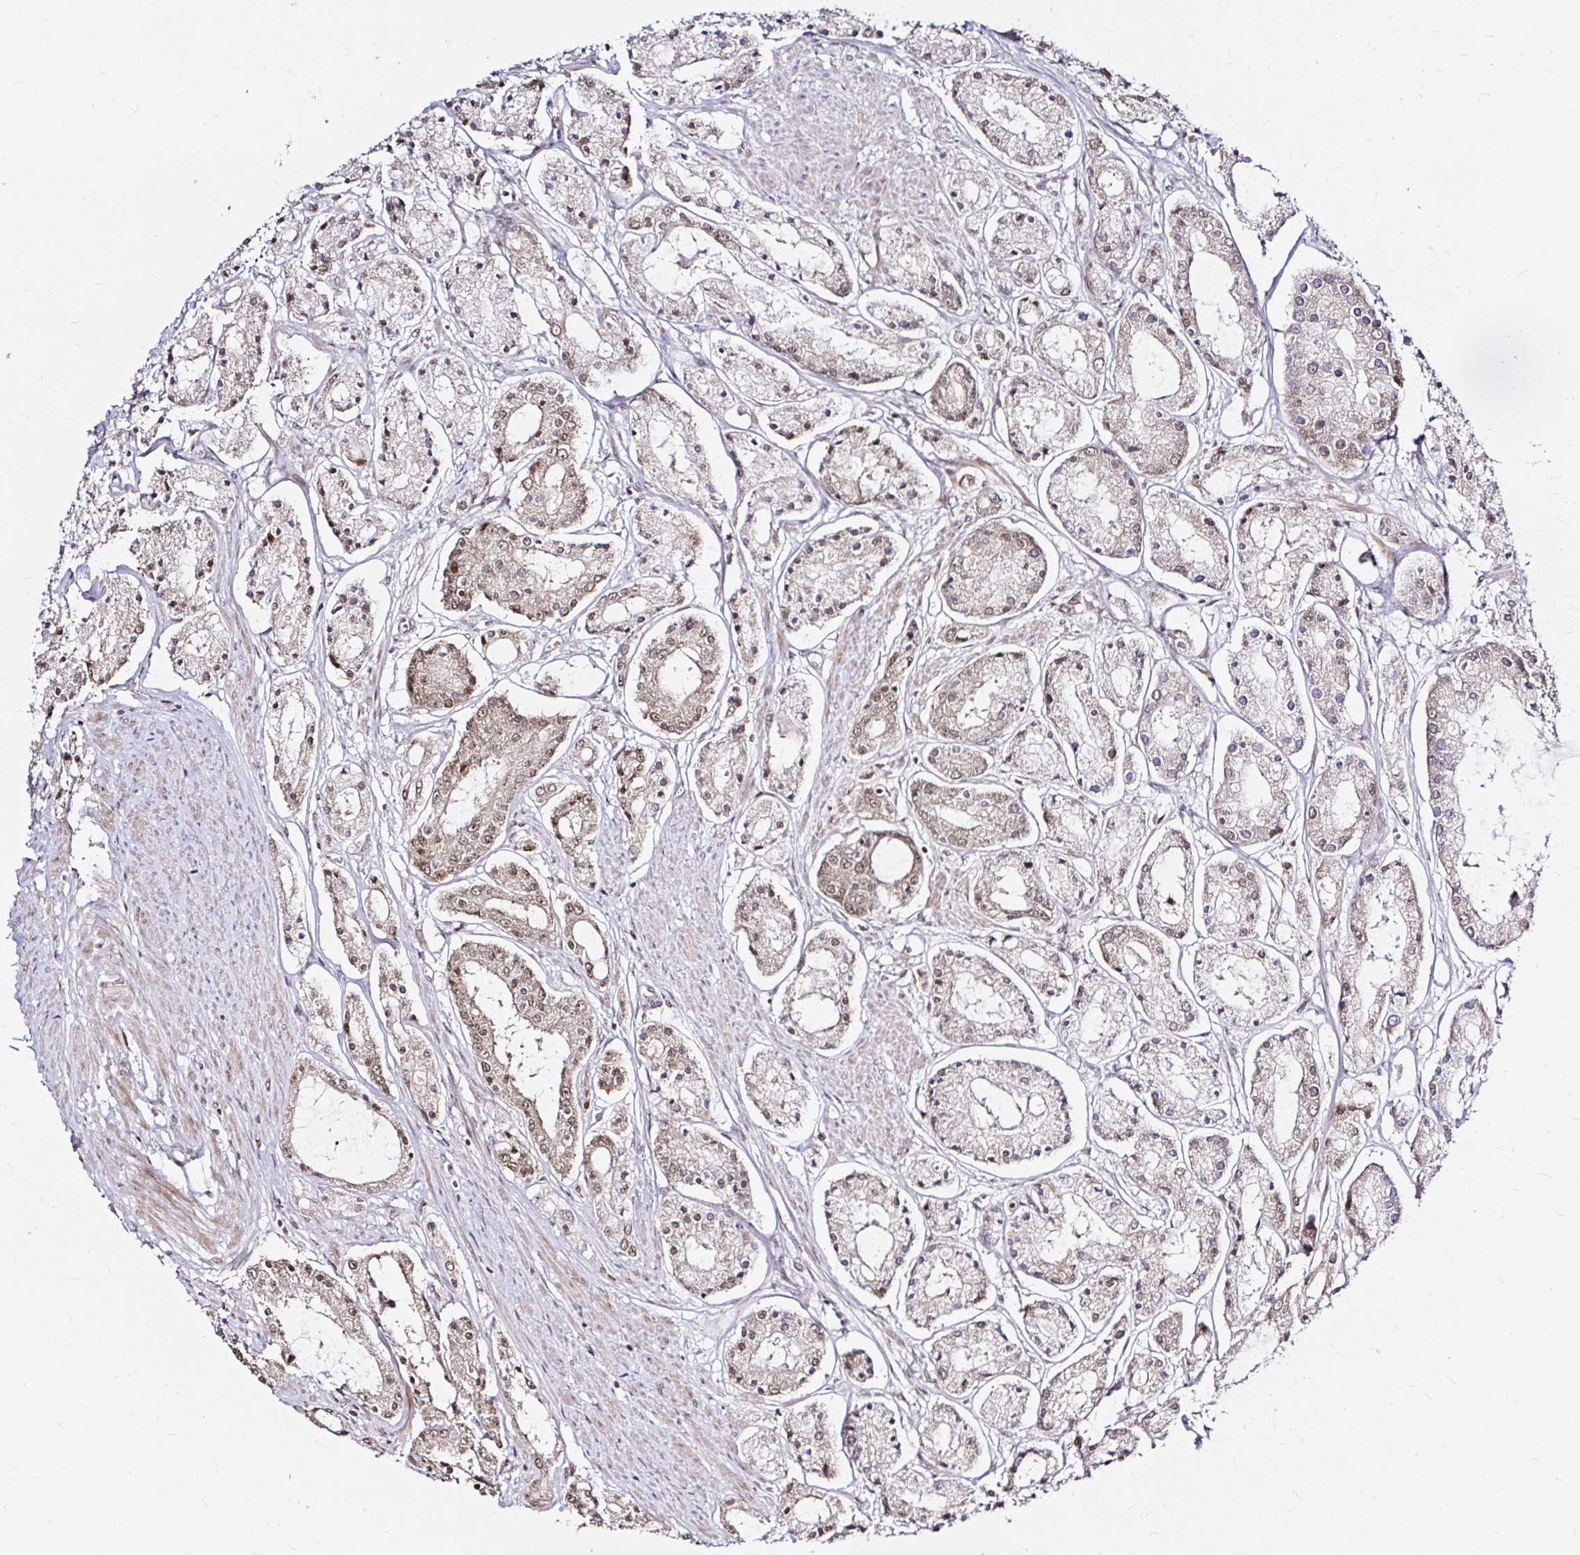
{"staining": {"intensity": "moderate", "quantity": "25%-75%", "location": "cytoplasmic/membranous,nuclear"}, "tissue": "prostate cancer", "cell_type": "Tumor cells", "image_type": "cancer", "snomed": [{"axis": "morphology", "description": "Adenocarcinoma, High grade"}, {"axis": "topography", "description": "Prostate"}], "caption": "DAB (3,3'-diaminobenzidine) immunohistochemical staining of human prostate cancer exhibits moderate cytoplasmic/membranous and nuclear protein staining in about 25%-75% of tumor cells.", "gene": "SNRPC", "patient": {"sex": "male", "age": 66}}